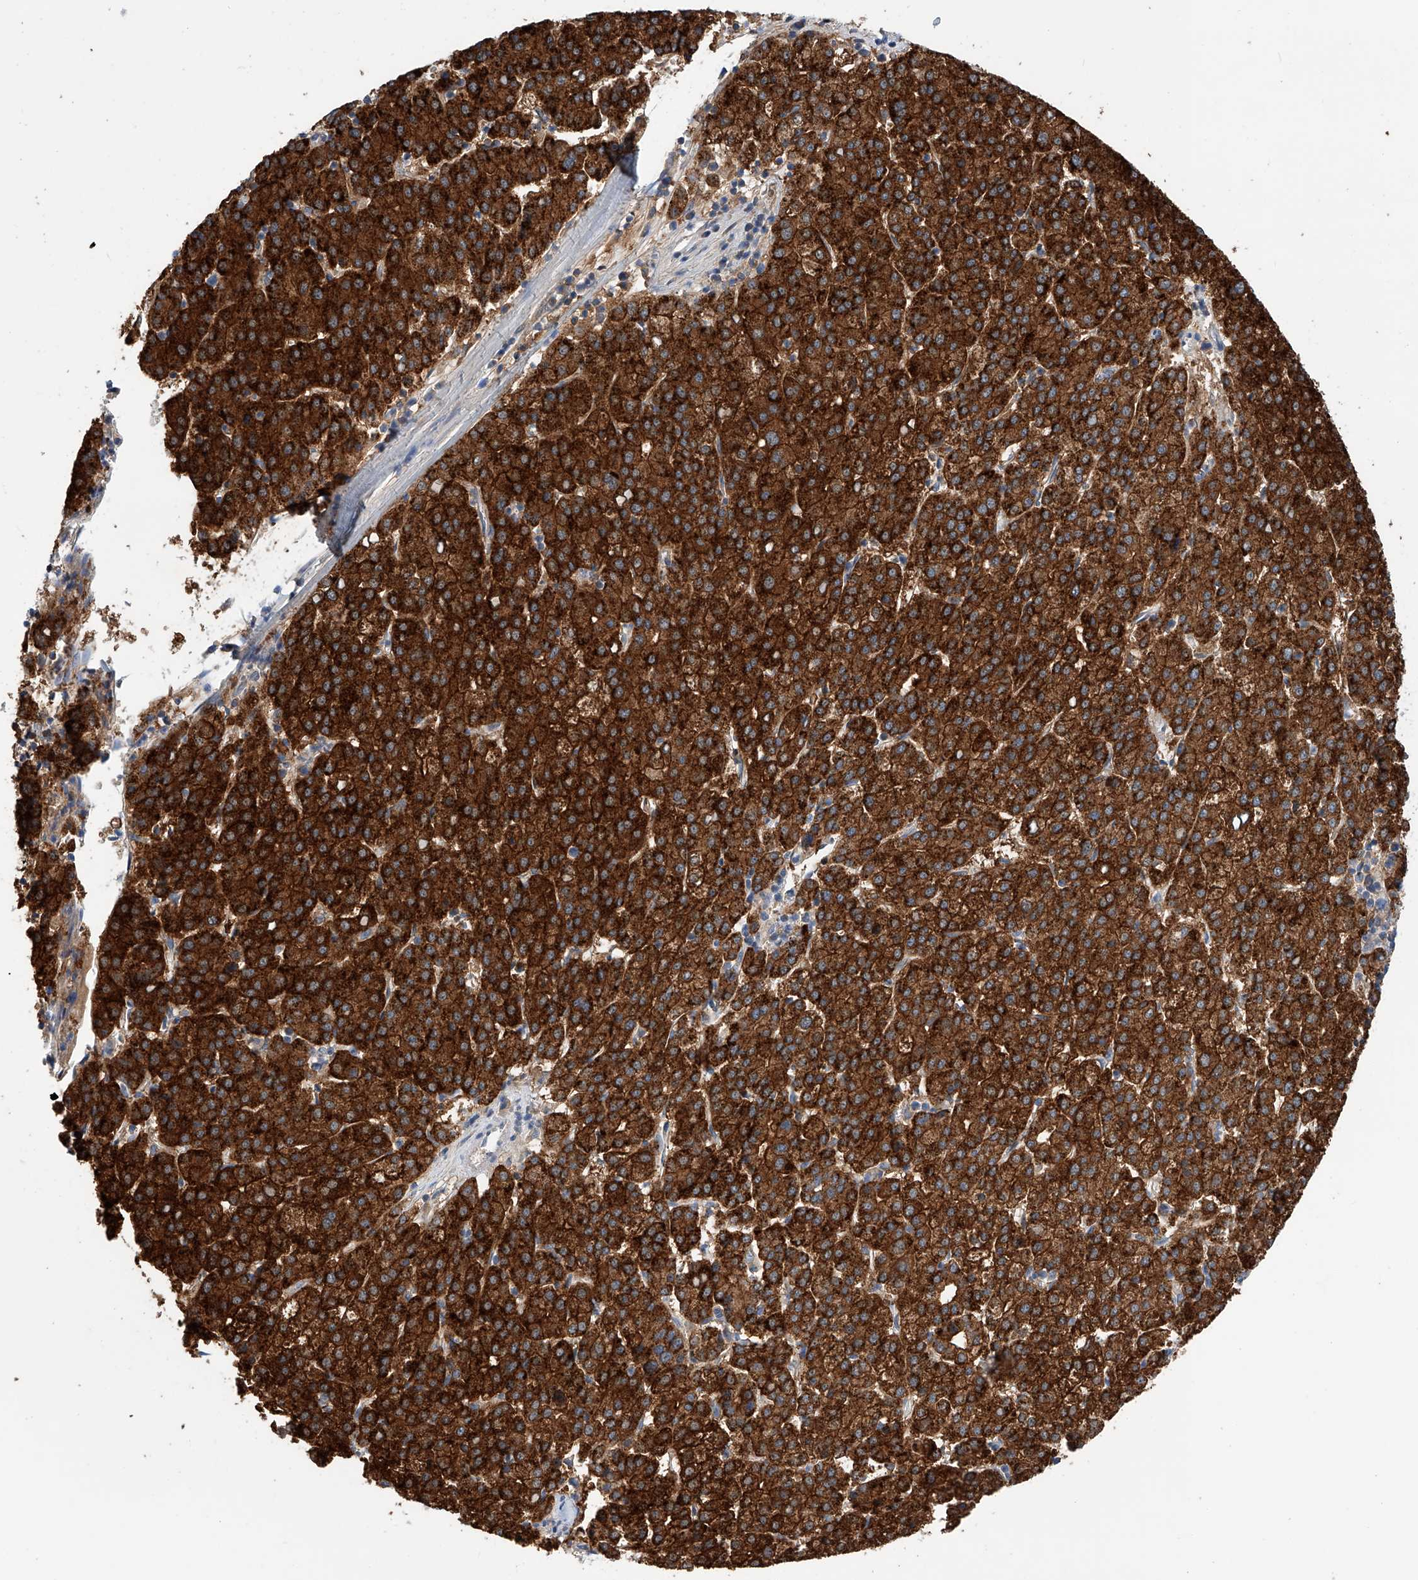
{"staining": {"intensity": "strong", "quantity": ">75%", "location": "cytoplasmic/membranous"}, "tissue": "liver cancer", "cell_type": "Tumor cells", "image_type": "cancer", "snomed": [{"axis": "morphology", "description": "Carcinoma, Hepatocellular, NOS"}, {"axis": "topography", "description": "Liver"}], "caption": "Tumor cells display strong cytoplasmic/membranous staining in about >75% of cells in liver cancer (hepatocellular carcinoma). (IHC, brightfield microscopy, high magnification).", "gene": "SLC22A7", "patient": {"sex": "female", "age": 58}}